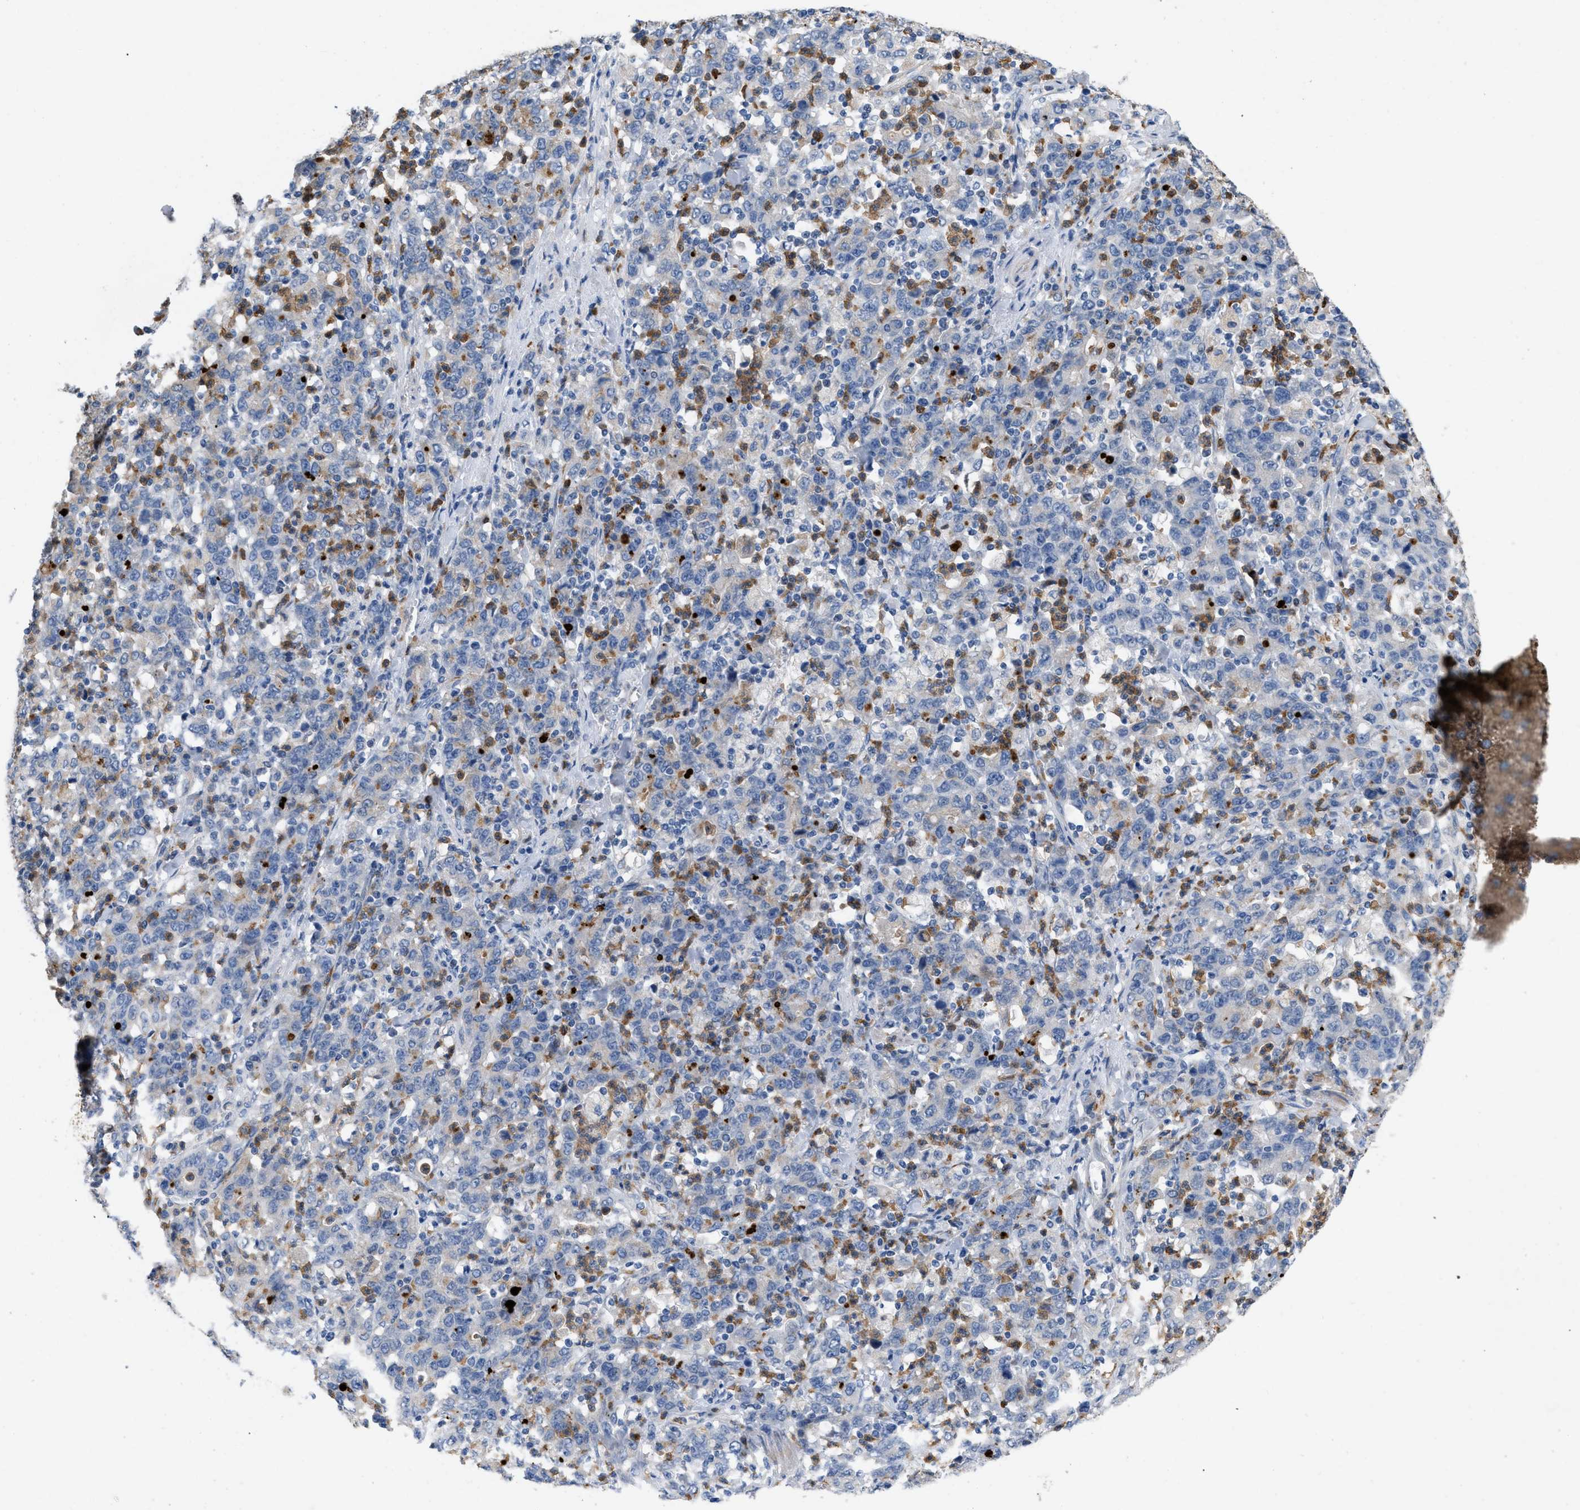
{"staining": {"intensity": "negative", "quantity": "none", "location": "none"}, "tissue": "stomach cancer", "cell_type": "Tumor cells", "image_type": "cancer", "snomed": [{"axis": "morphology", "description": "Adenocarcinoma, NOS"}, {"axis": "topography", "description": "Stomach, upper"}], "caption": "A high-resolution image shows IHC staining of stomach adenocarcinoma, which exhibits no significant expression in tumor cells.", "gene": "PLPPR5", "patient": {"sex": "male", "age": 69}}